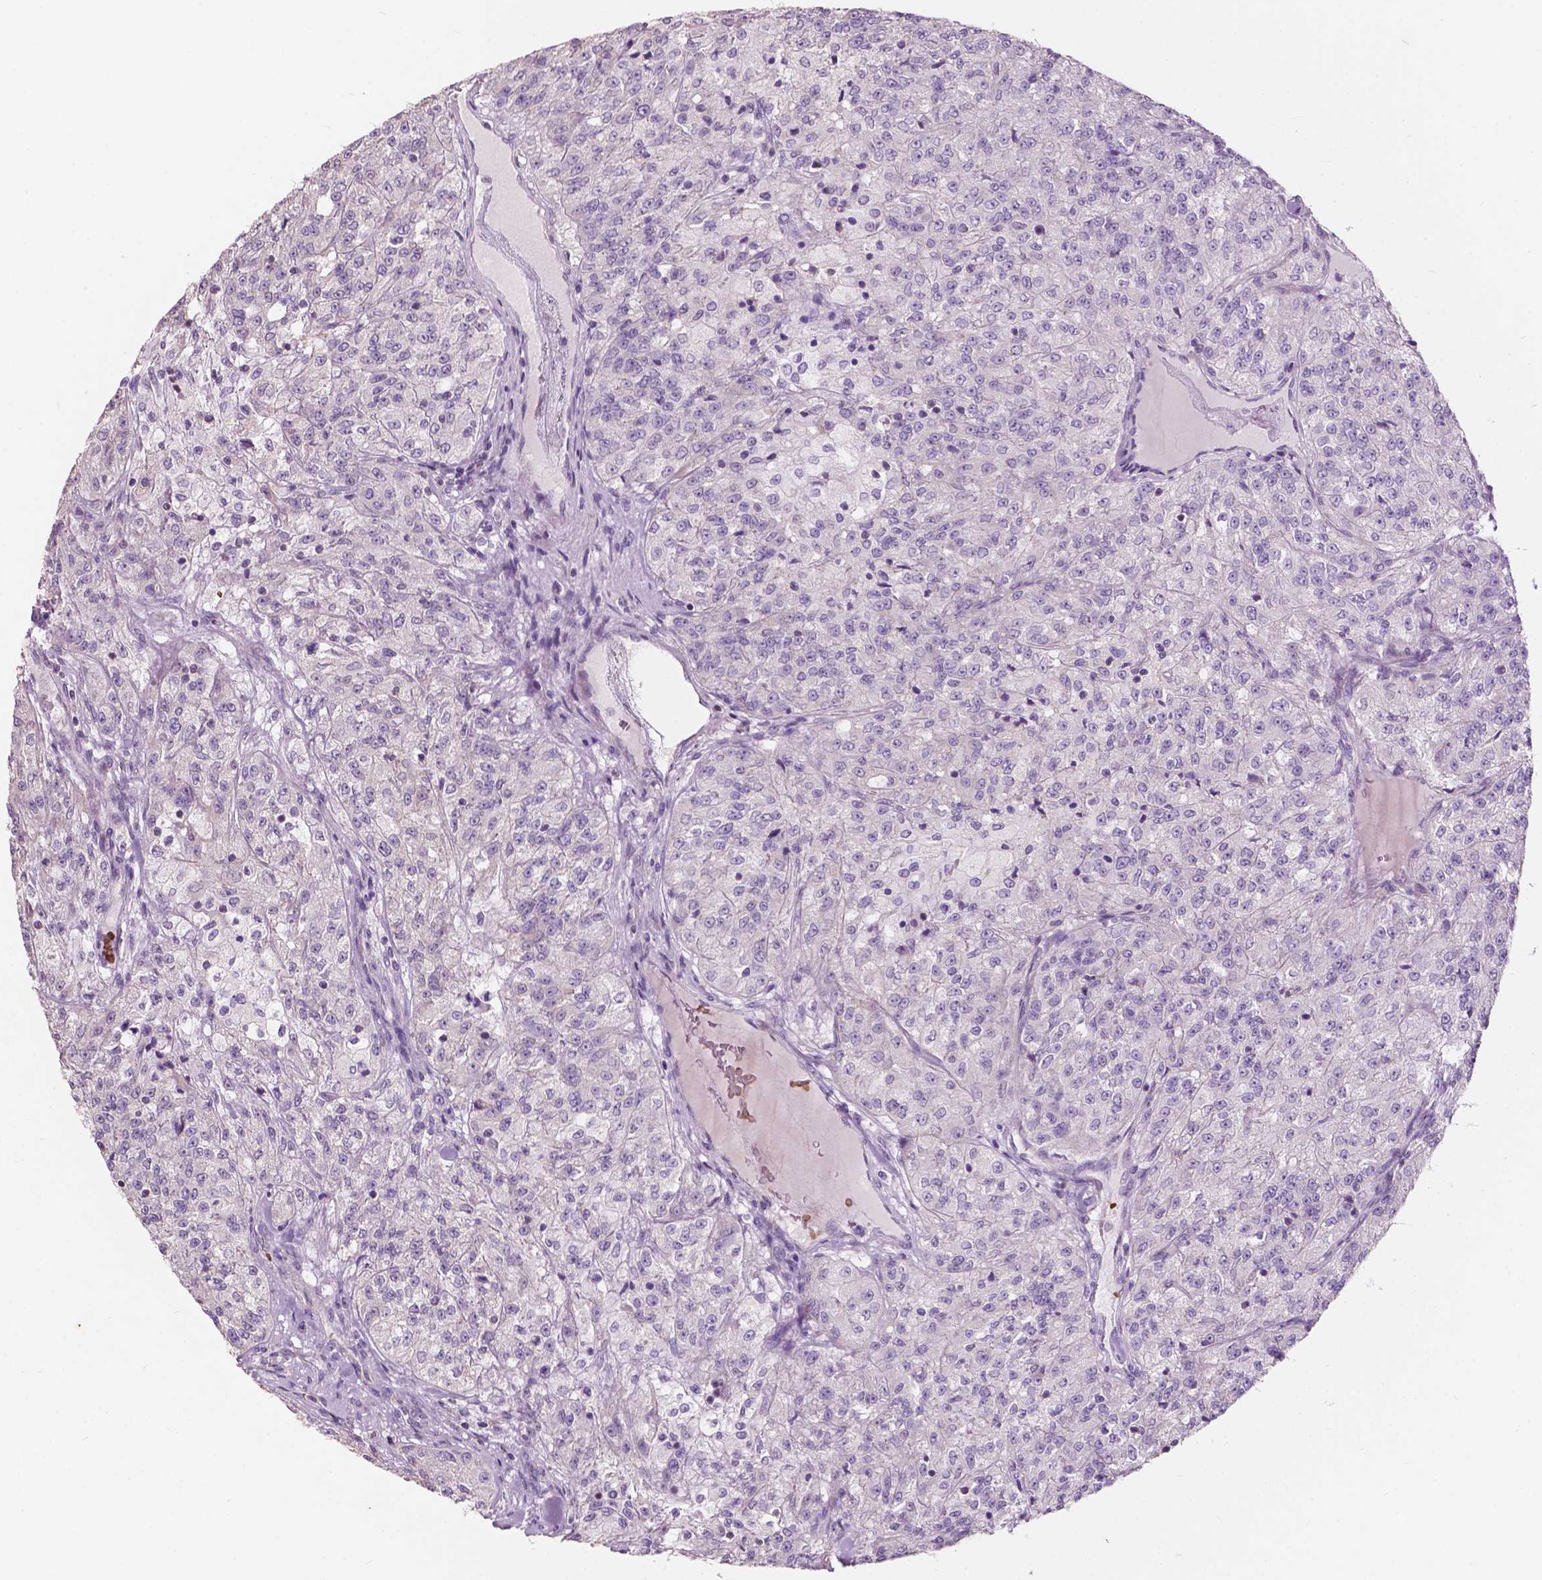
{"staining": {"intensity": "negative", "quantity": "none", "location": "none"}, "tissue": "renal cancer", "cell_type": "Tumor cells", "image_type": "cancer", "snomed": [{"axis": "morphology", "description": "Adenocarcinoma, NOS"}, {"axis": "topography", "description": "Kidney"}], "caption": "Image shows no significant protein expression in tumor cells of renal cancer.", "gene": "NDUFS1", "patient": {"sex": "female", "age": 63}}